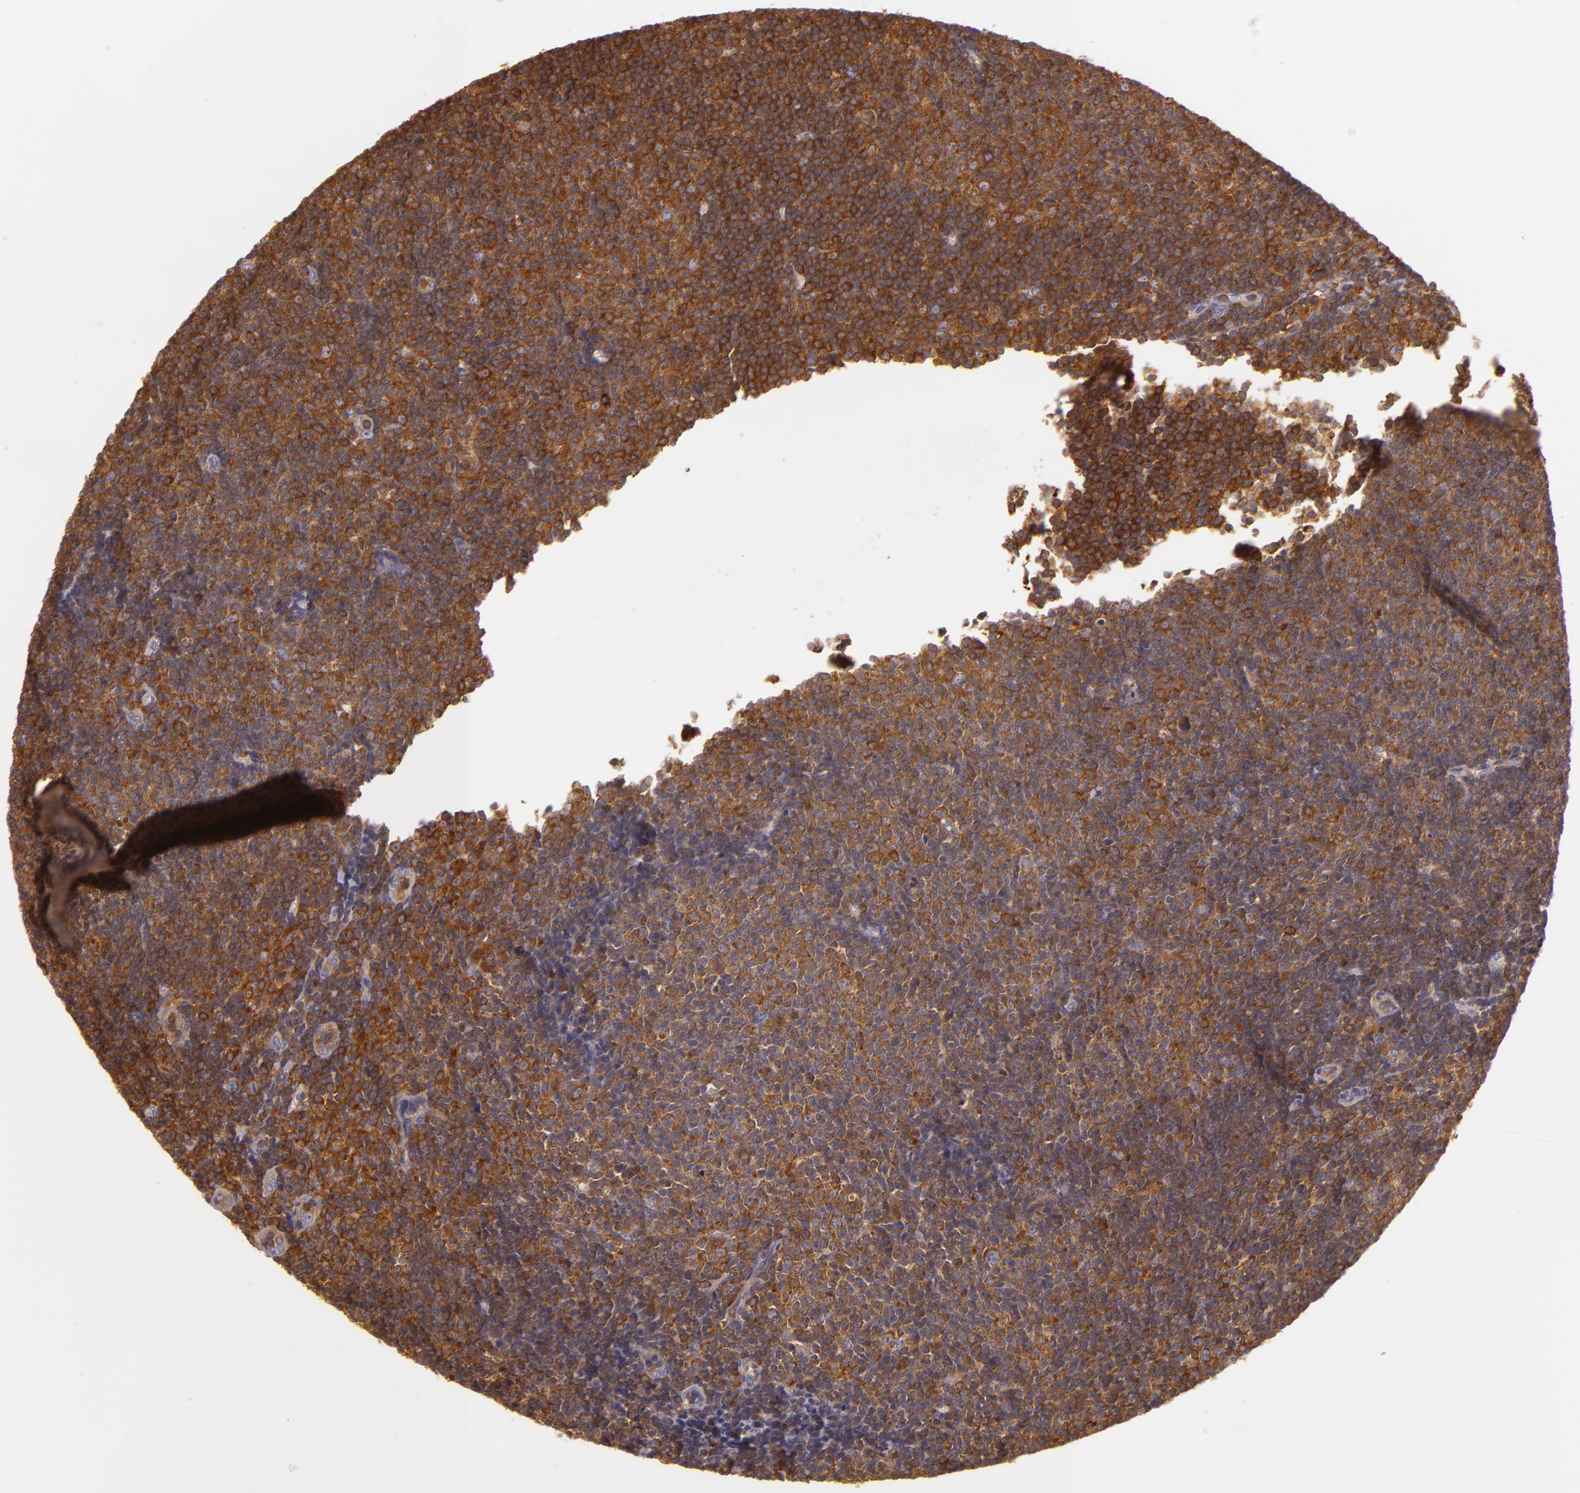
{"staining": {"intensity": "strong", "quantity": ">75%", "location": "cytoplasmic/membranous"}, "tissue": "lymphoma", "cell_type": "Tumor cells", "image_type": "cancer", "snomed": [{"axis": "morphology", "description": "Malignant lymphoma, non-Hodgkin's type, Low grade"}, {"axis": "topography", "description": "Lymph node"}], "caption": "About >75% of tumor cells in human lymphoma reveal strong cytoplasmic/membranous protein expression as visualized by brown immunohistochemical staining.", "gene": "TLN1", "patient": {"sex": "male", "age": 49}}